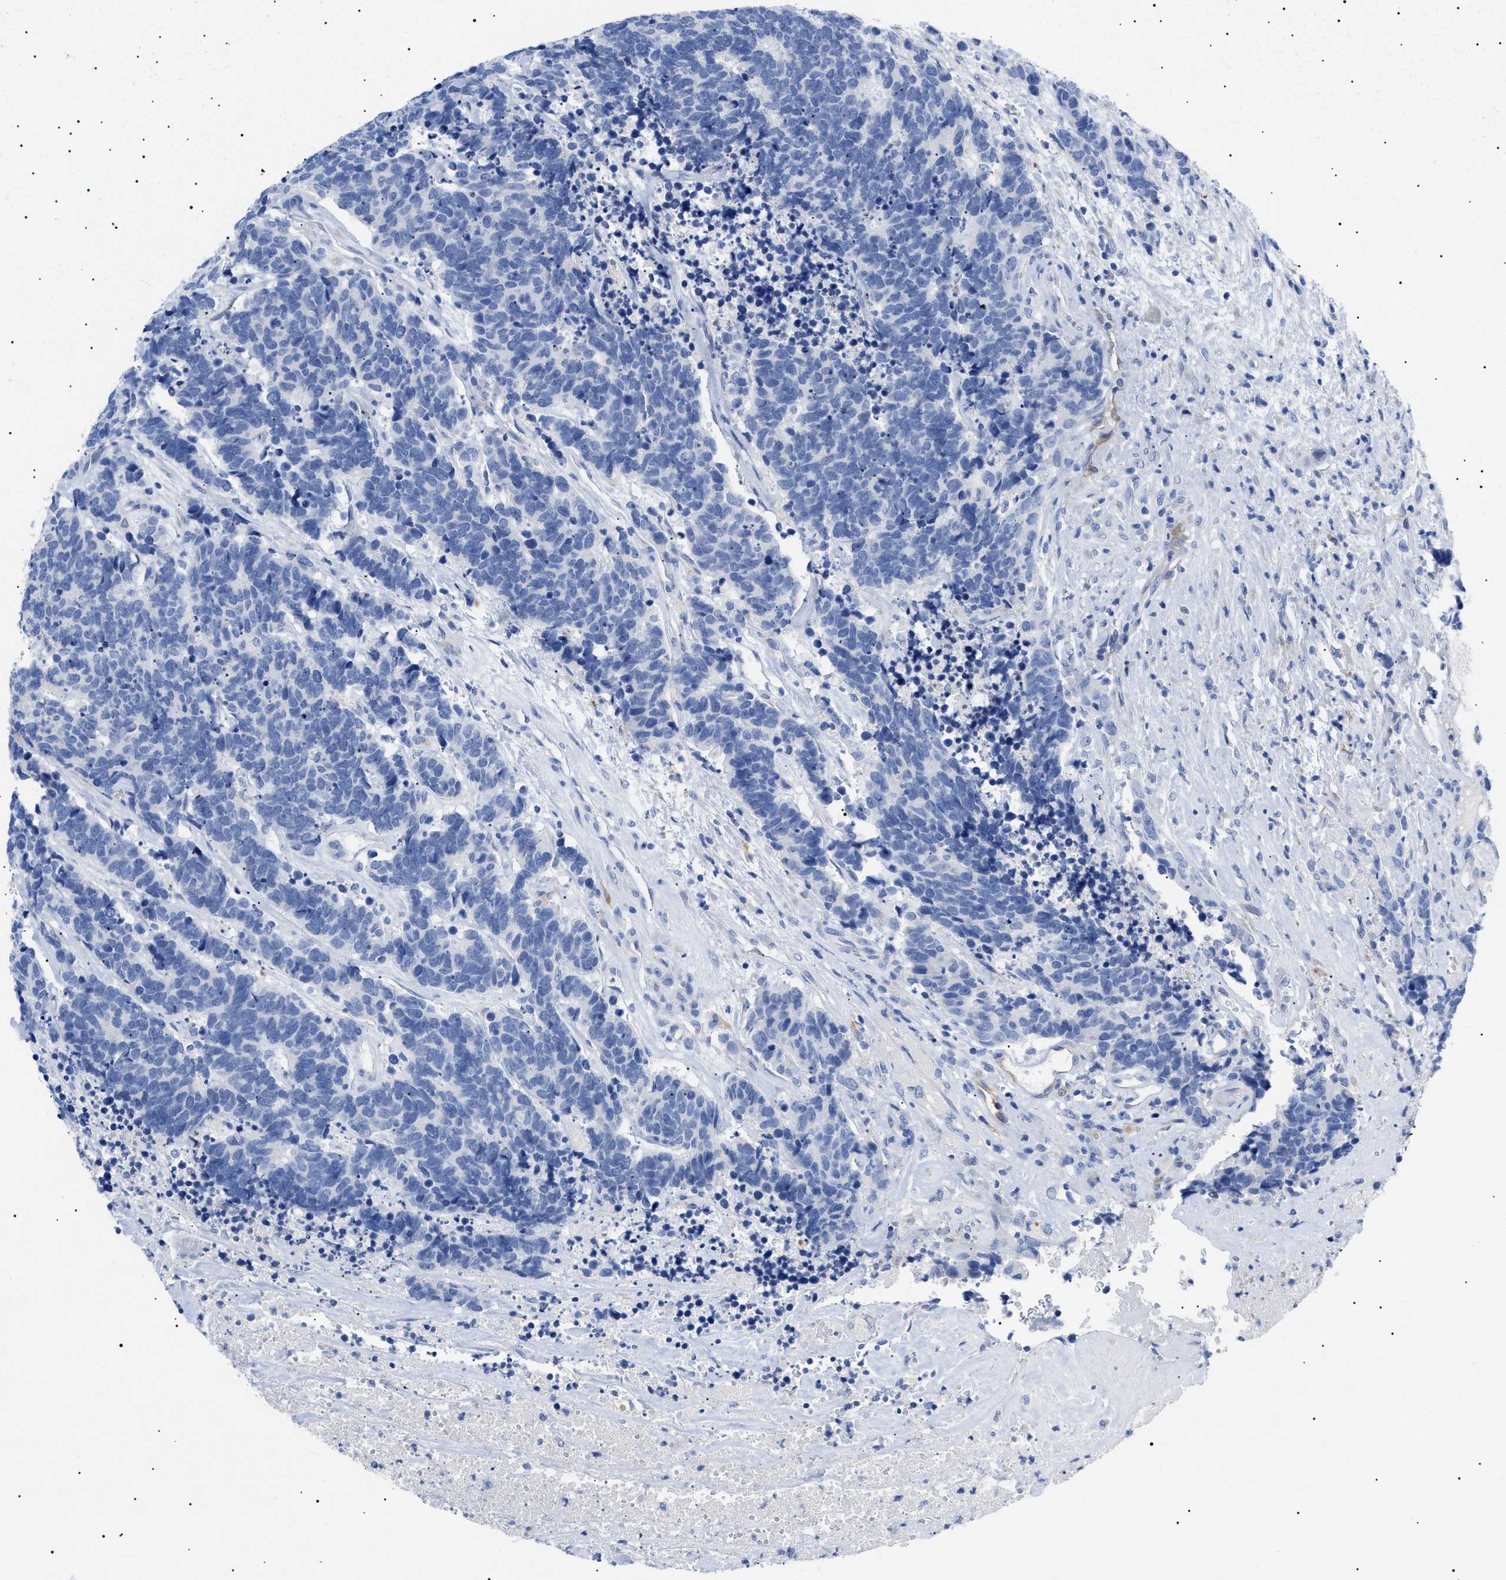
{"staining": {"intensity": "negative", "quantity": "none", "location": "none"}, "tissue": "carcinoid", "cell_type": "Tumor cells", "image_type": "cancer", "snomed": [{"axis": "morphology", "description": "Carcinoma, NOS"}, {"axis": "morphology", "description": "Carcinoid, malignant, NOS"}, {"axis": "topography", "description": "Urinary bladder"}], "caption": "Human carcinoid stained for a protein using immunohistochemistry shows no positivity in tumor cells.", "gene": "ACKR1", "patient": {"sex": "male", "age": 57}}